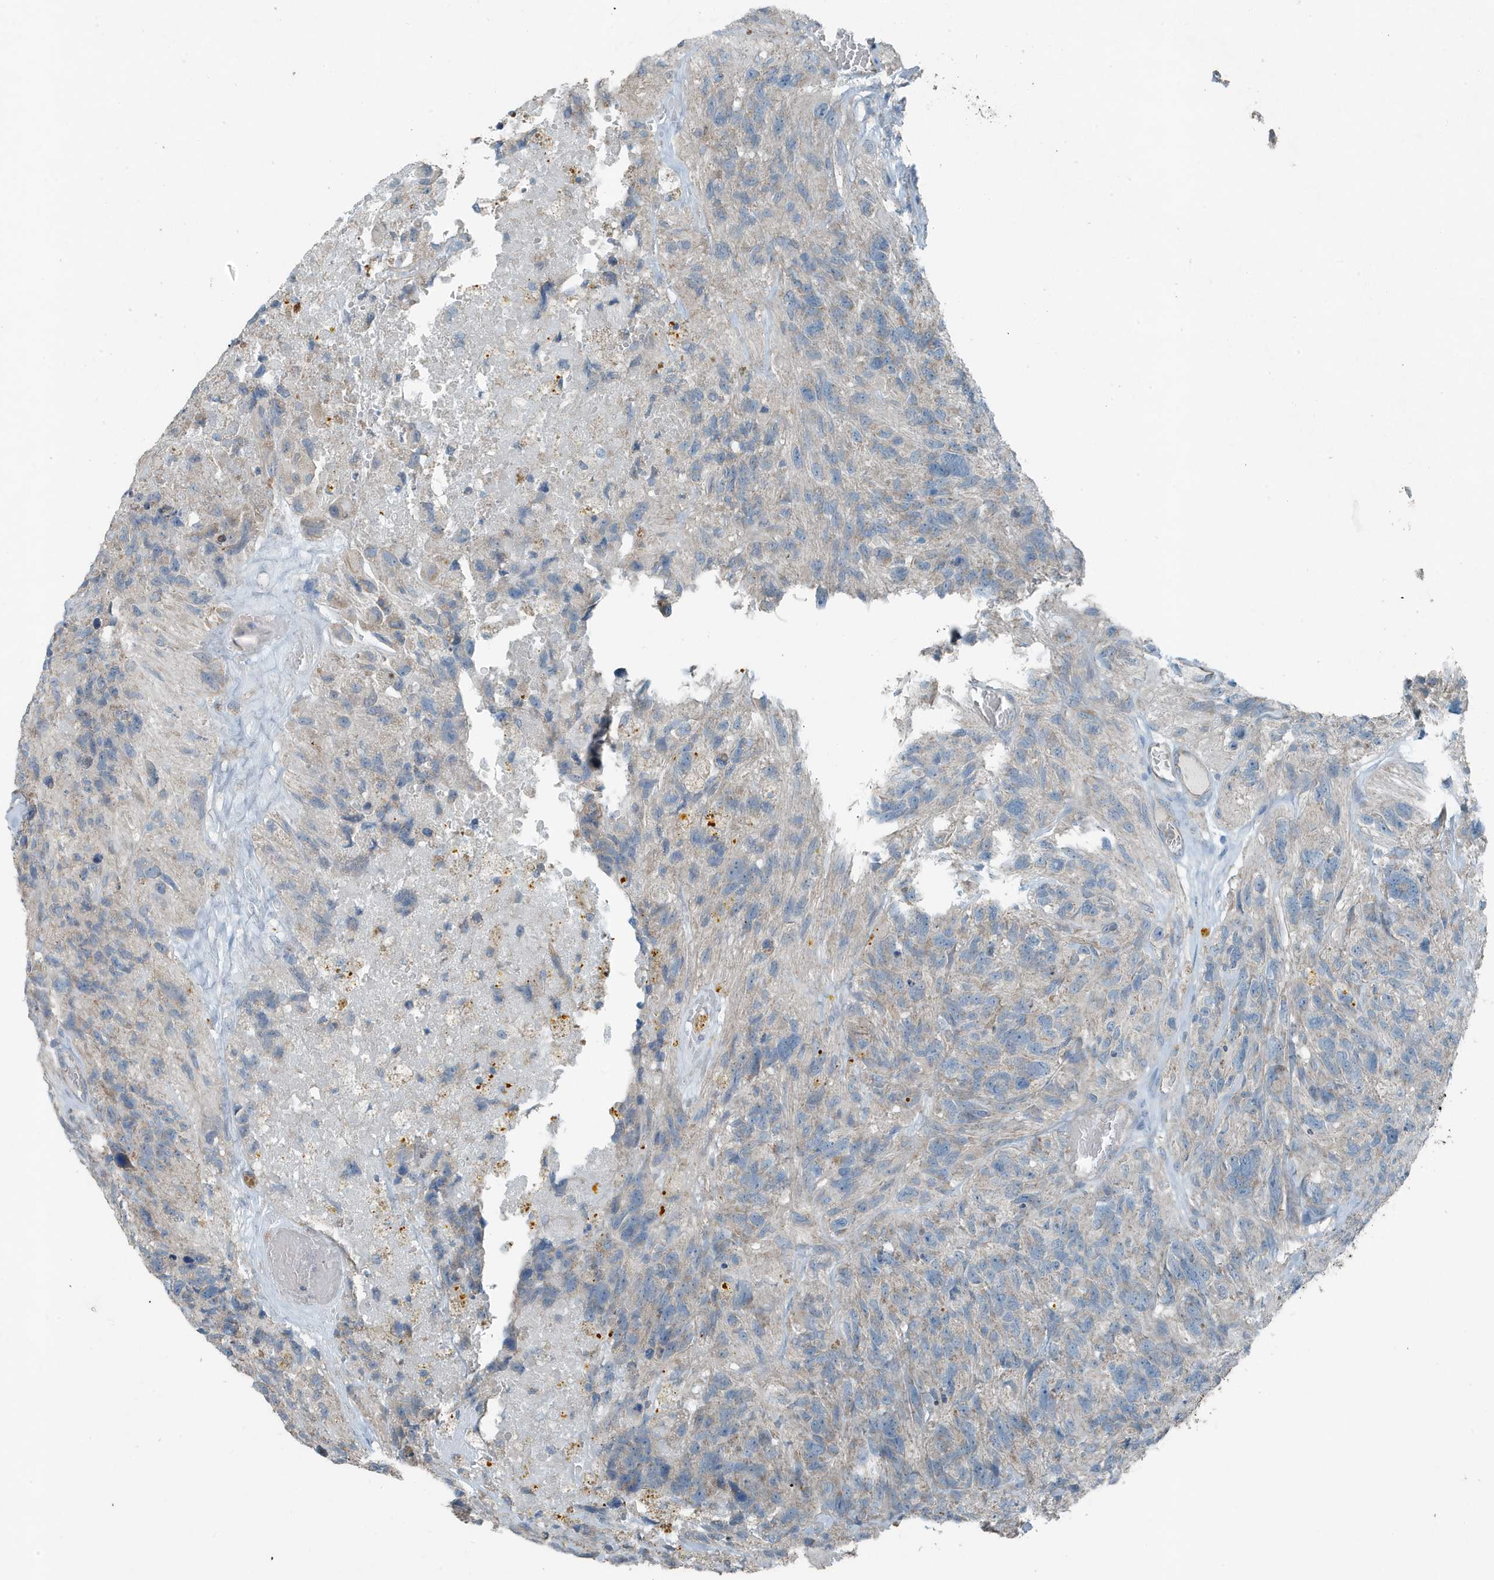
{"staining": {"intensity": "negative", "quantity": "none", "location": "none"}, "tissue": "glioma", "cell_type": "Tumor cells", "image_type": "cancer", "snomed": [{"axis": "morphology", "description": "Glioma, malignant, High grade"}, {"axis": "topography", "description": "Brain"}], "caption": "Photomicrograph shows no protein positivity in tumor cells of malignant glioma (high-grade) tissue. Nuclei are stained in blue.", "gene": "MT-CYB", "patient": {"sex": "male", "age": 69}}